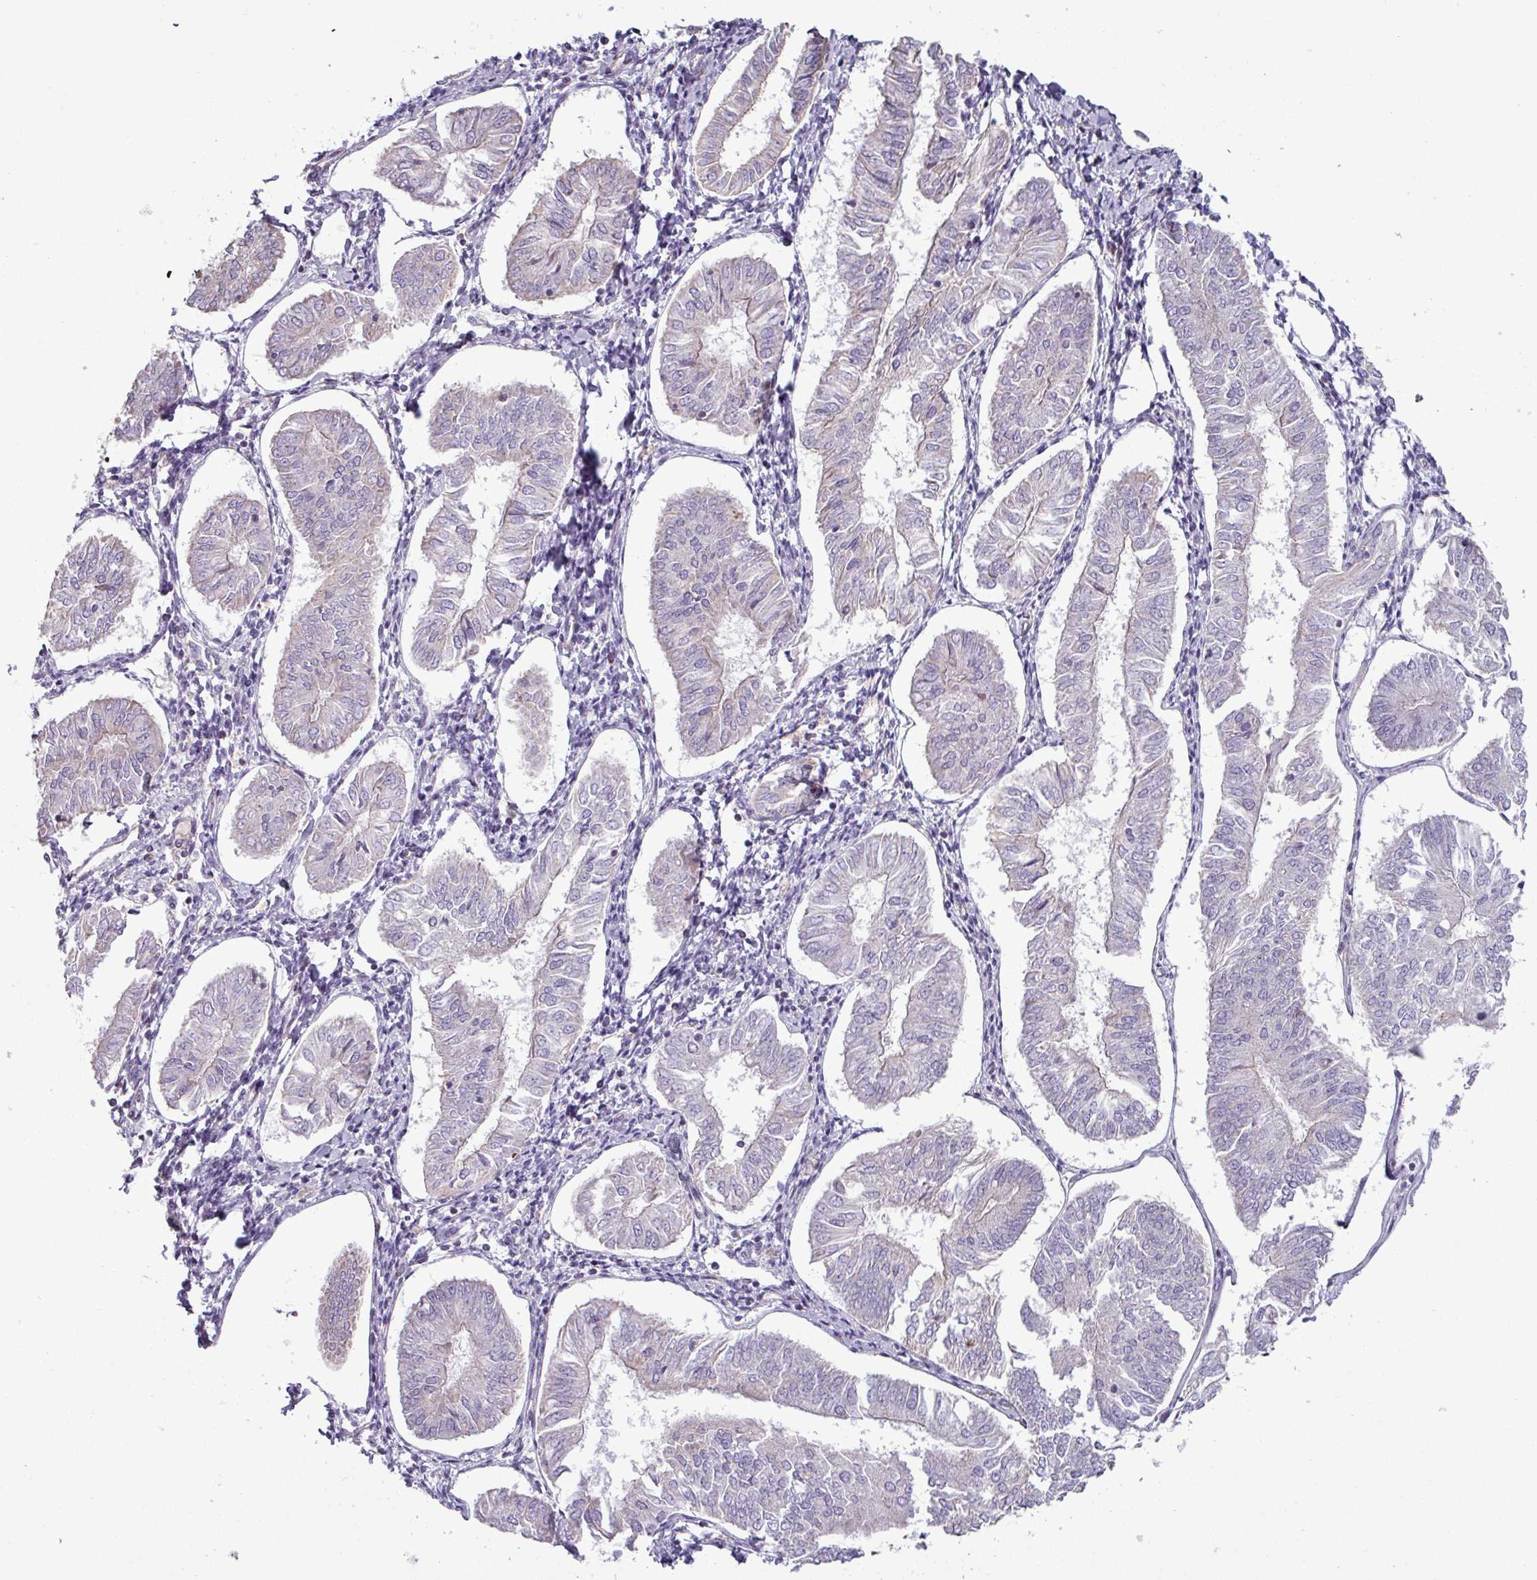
{"staining": {"intensity": "negative", "quantity": "none", "location": "none"}, "tissue": "endometrial cancer", "cell_type": "Tumor cells", "image_type": "cancer", "snomed": [{"axis": "morphology", "description": "Adenocarcinoma, NOS"}, {"axis": "topography", "description": "Endometrium"}], "caption": "A micrograph of human endometrial cancer (adenocarcinoma) is negative for staining in tumor cells.", "gene": "BTN2A2", "patient": {"sex": "female", "age": 58}}